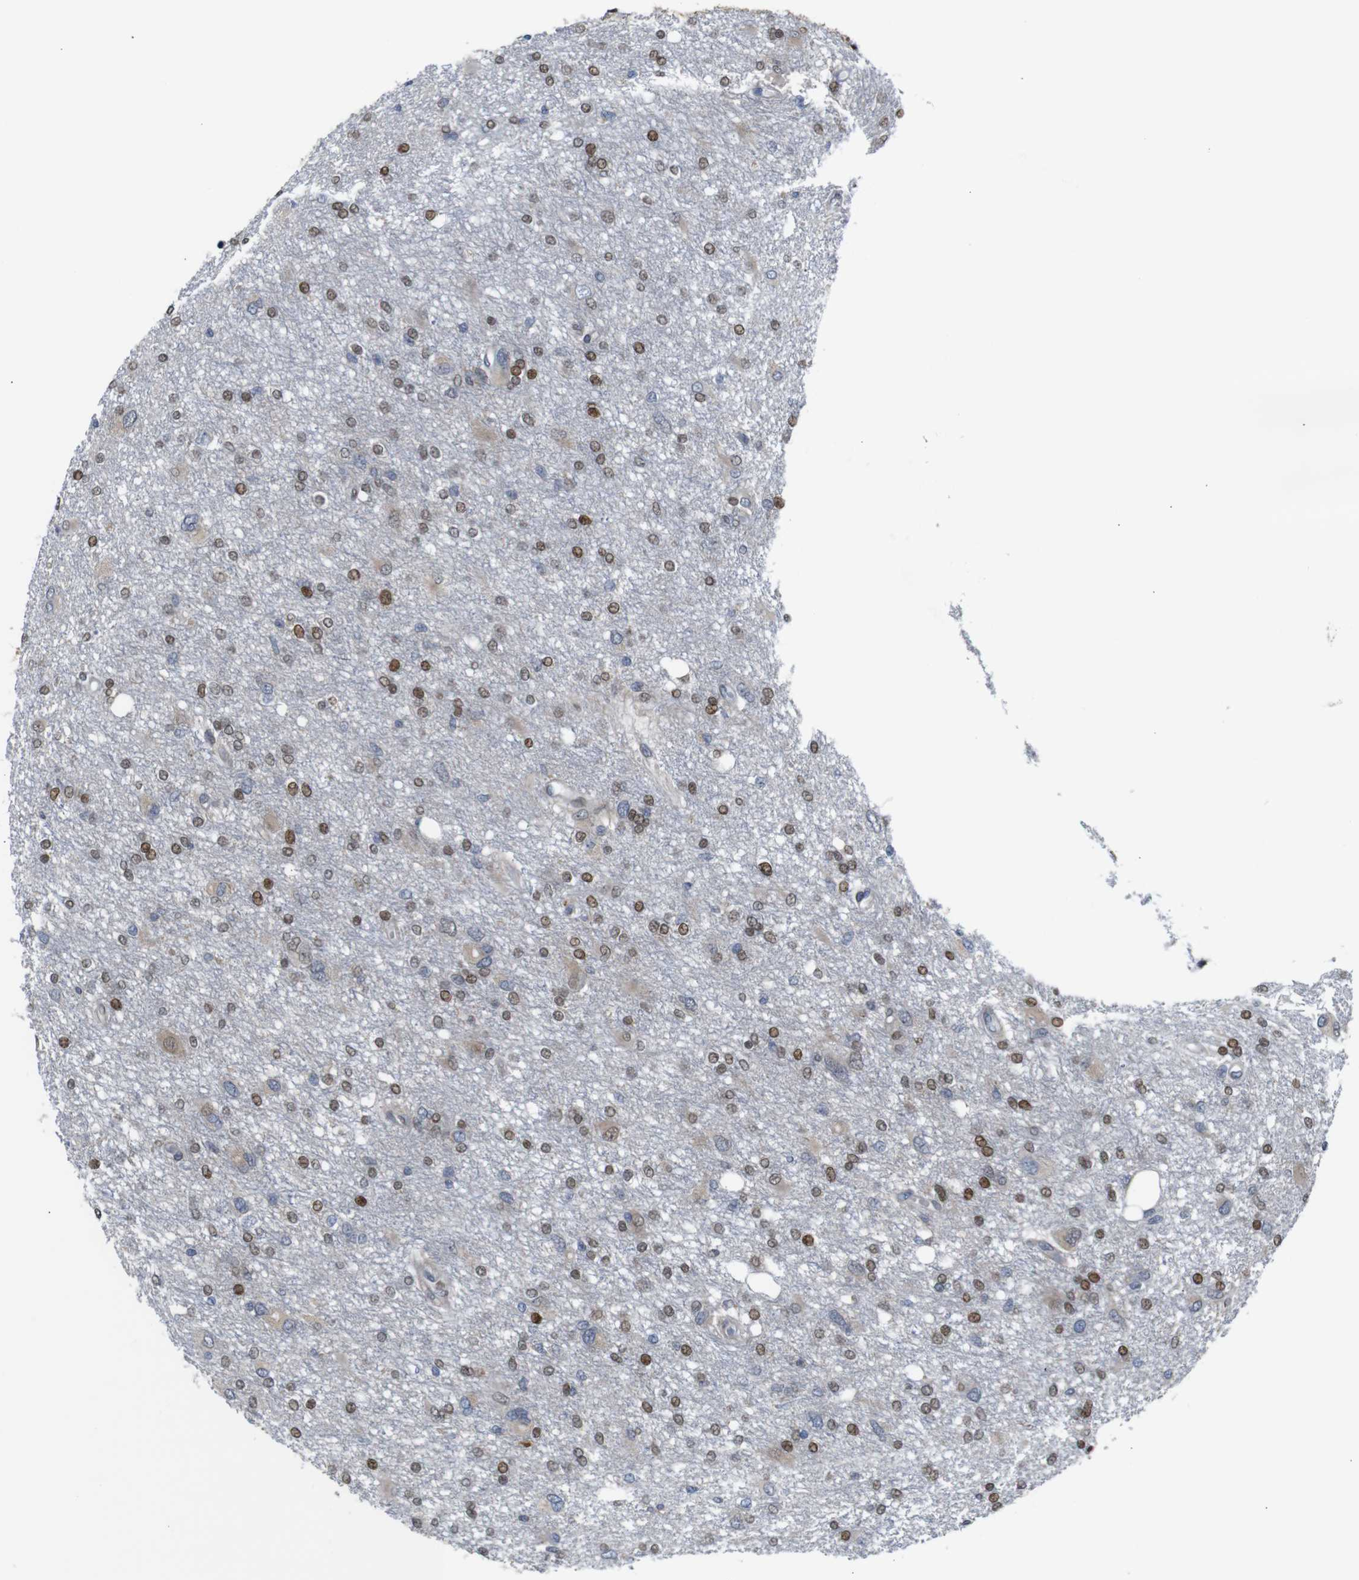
{"staining": {"intensity": "moderate", "quantity": "25%-75%", "location": "nuclear"}, "tissue": "glioma", "cell_type": "Tumor cells", "image_type": "cancer", "snomed": [{"axis": "morphology", "description": "Glioma, malignant, High grade"}, {"axis": "topography", "description": "Brain"}], "caption": "A micrograph of glioma stained for a protein demonstrates moderate nuclear brown staining in tumor cells.", "gene": "PTPN1", "patient": {"sex": "female", "age": 59}}